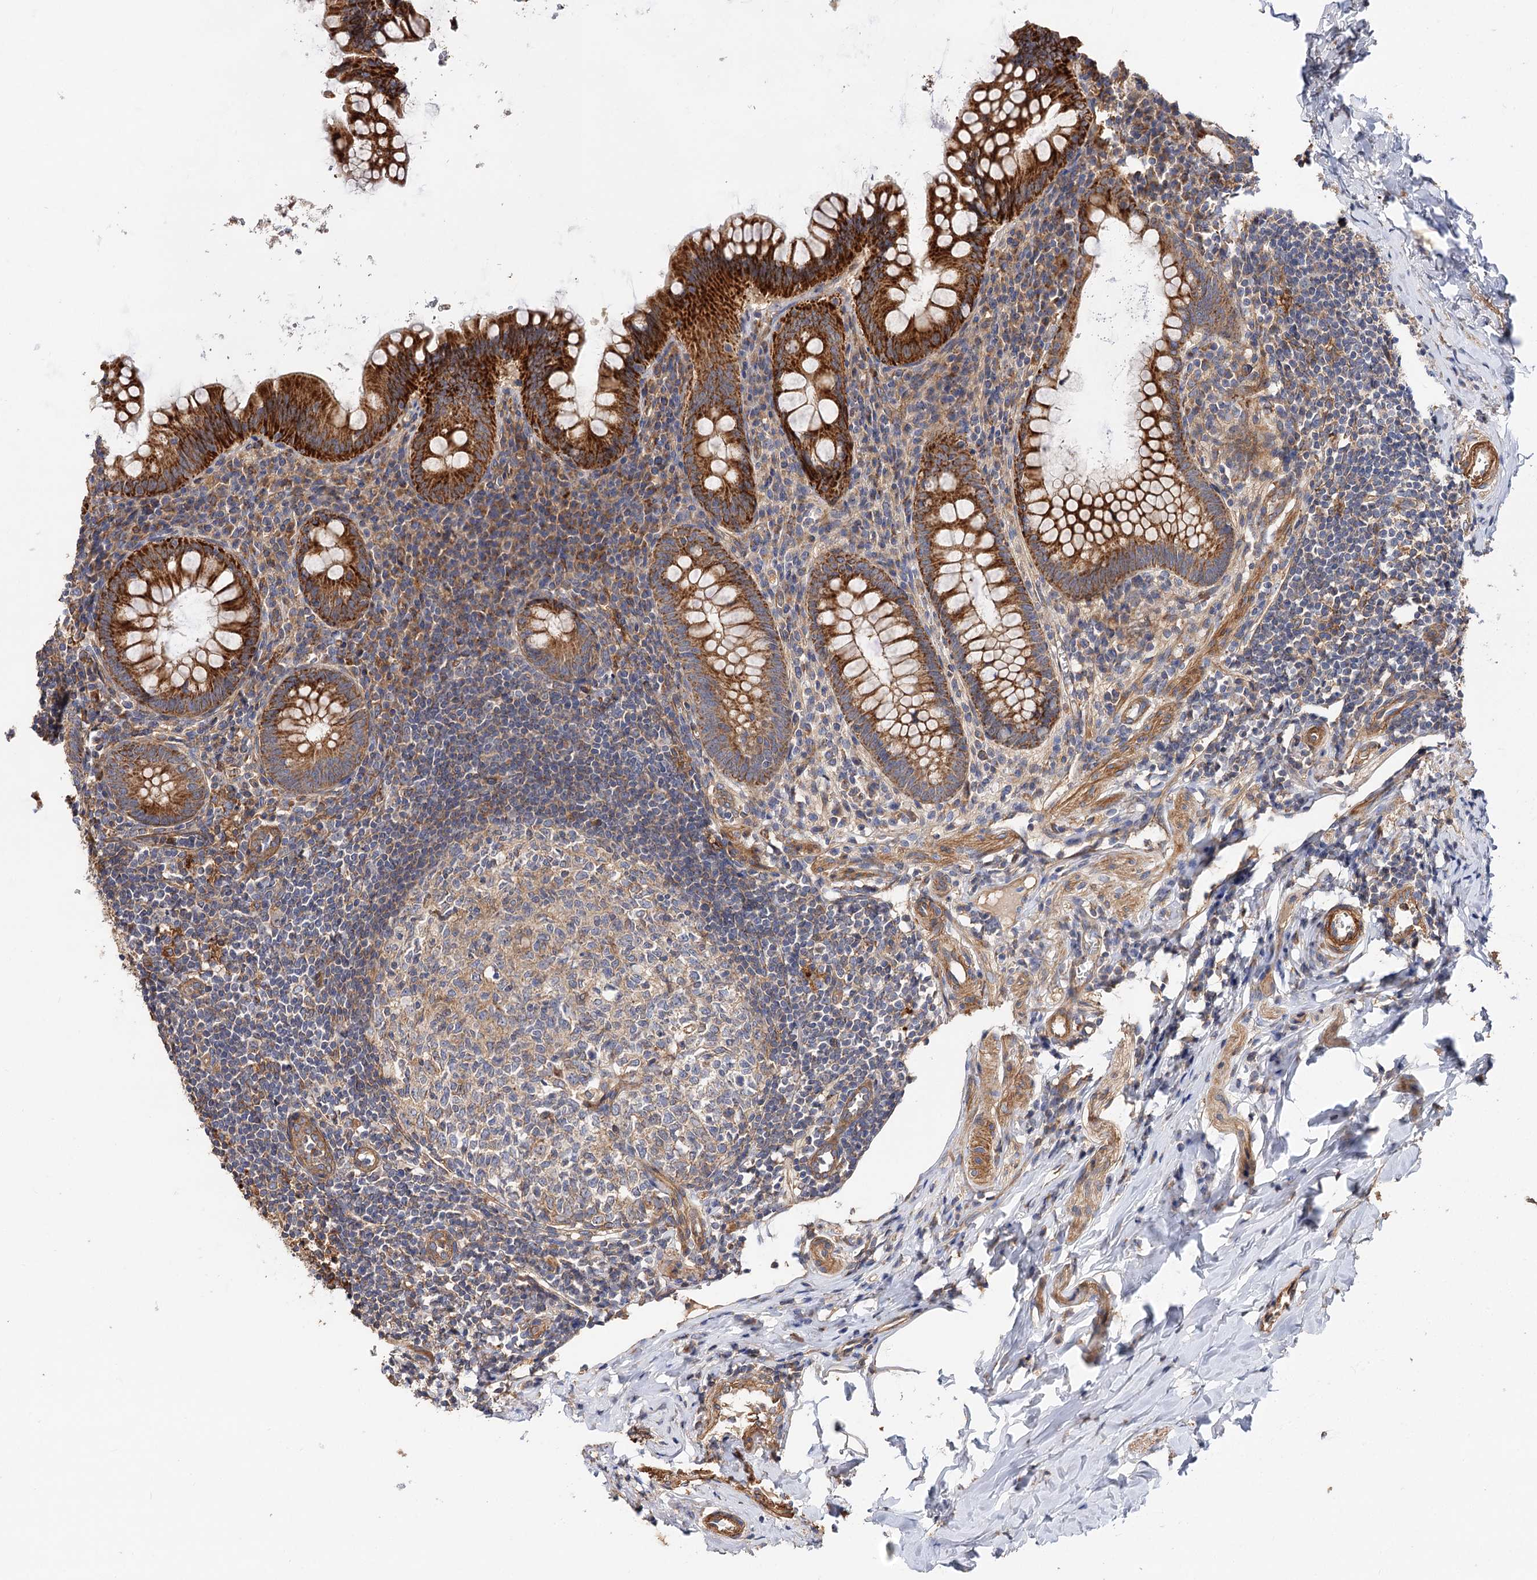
{"staining": {"intensity": "strong", "quantity": ">75%", "location": "cytoplasmic/membranous"}, "tissue": "appendix", "cell_type": "Glandular cells", "image_type": "normal", "snomed": [{"axis": "morphology", "description": "Normal tissue, NOS"}, {"axis": "topography", "description": "Appendix"}], "caption": "There is high levels of strong cytoplasmic/membranous staining in glandular cells of benign appendix, as demonstrated by immunohistochemical staining (brown color).", "gene": "CSAD", "patient": {"sex": "female", "age": 33}}